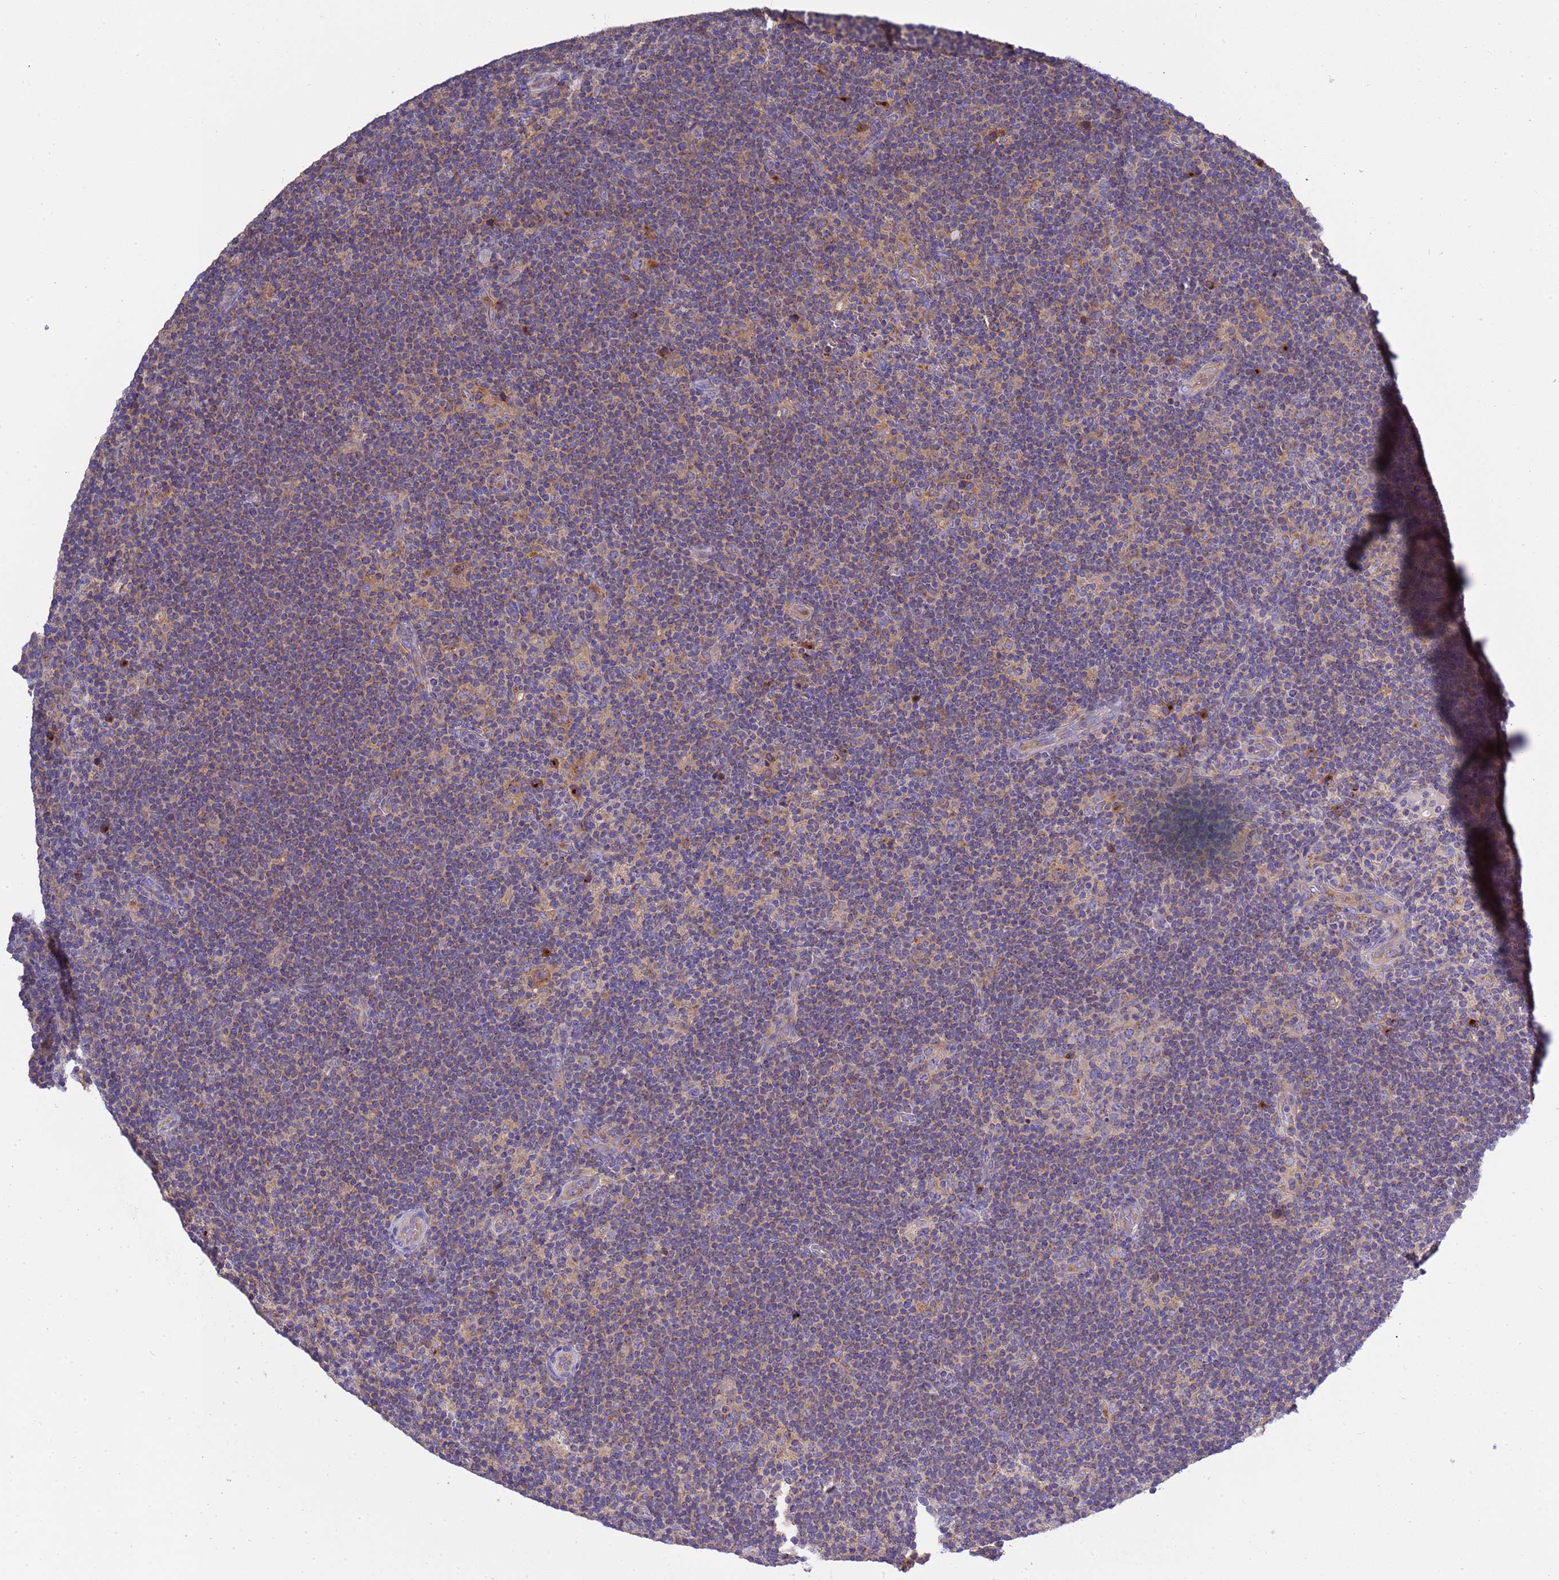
{"staining": {"intensity": "weak", "quantity": "25%-75%", "location": "cytoplasmic/membranous"}, "tissue": "lymphoma", "cell_type": "Tumor cells", "image_type": "cancer", "snomed": [{"axis": "morphology", "description": "Hodgkin's disease, NOS"}, {"axis": "topography", "description": "Lymph node"}], "caption": "Tumor cells display low levels of weak cytoplasmic/membranous staining in approximately 25%-75% of cells in human lymphoma.", "gene": "ANAPC1", "patient": {"sex": "female", "age": 57}}